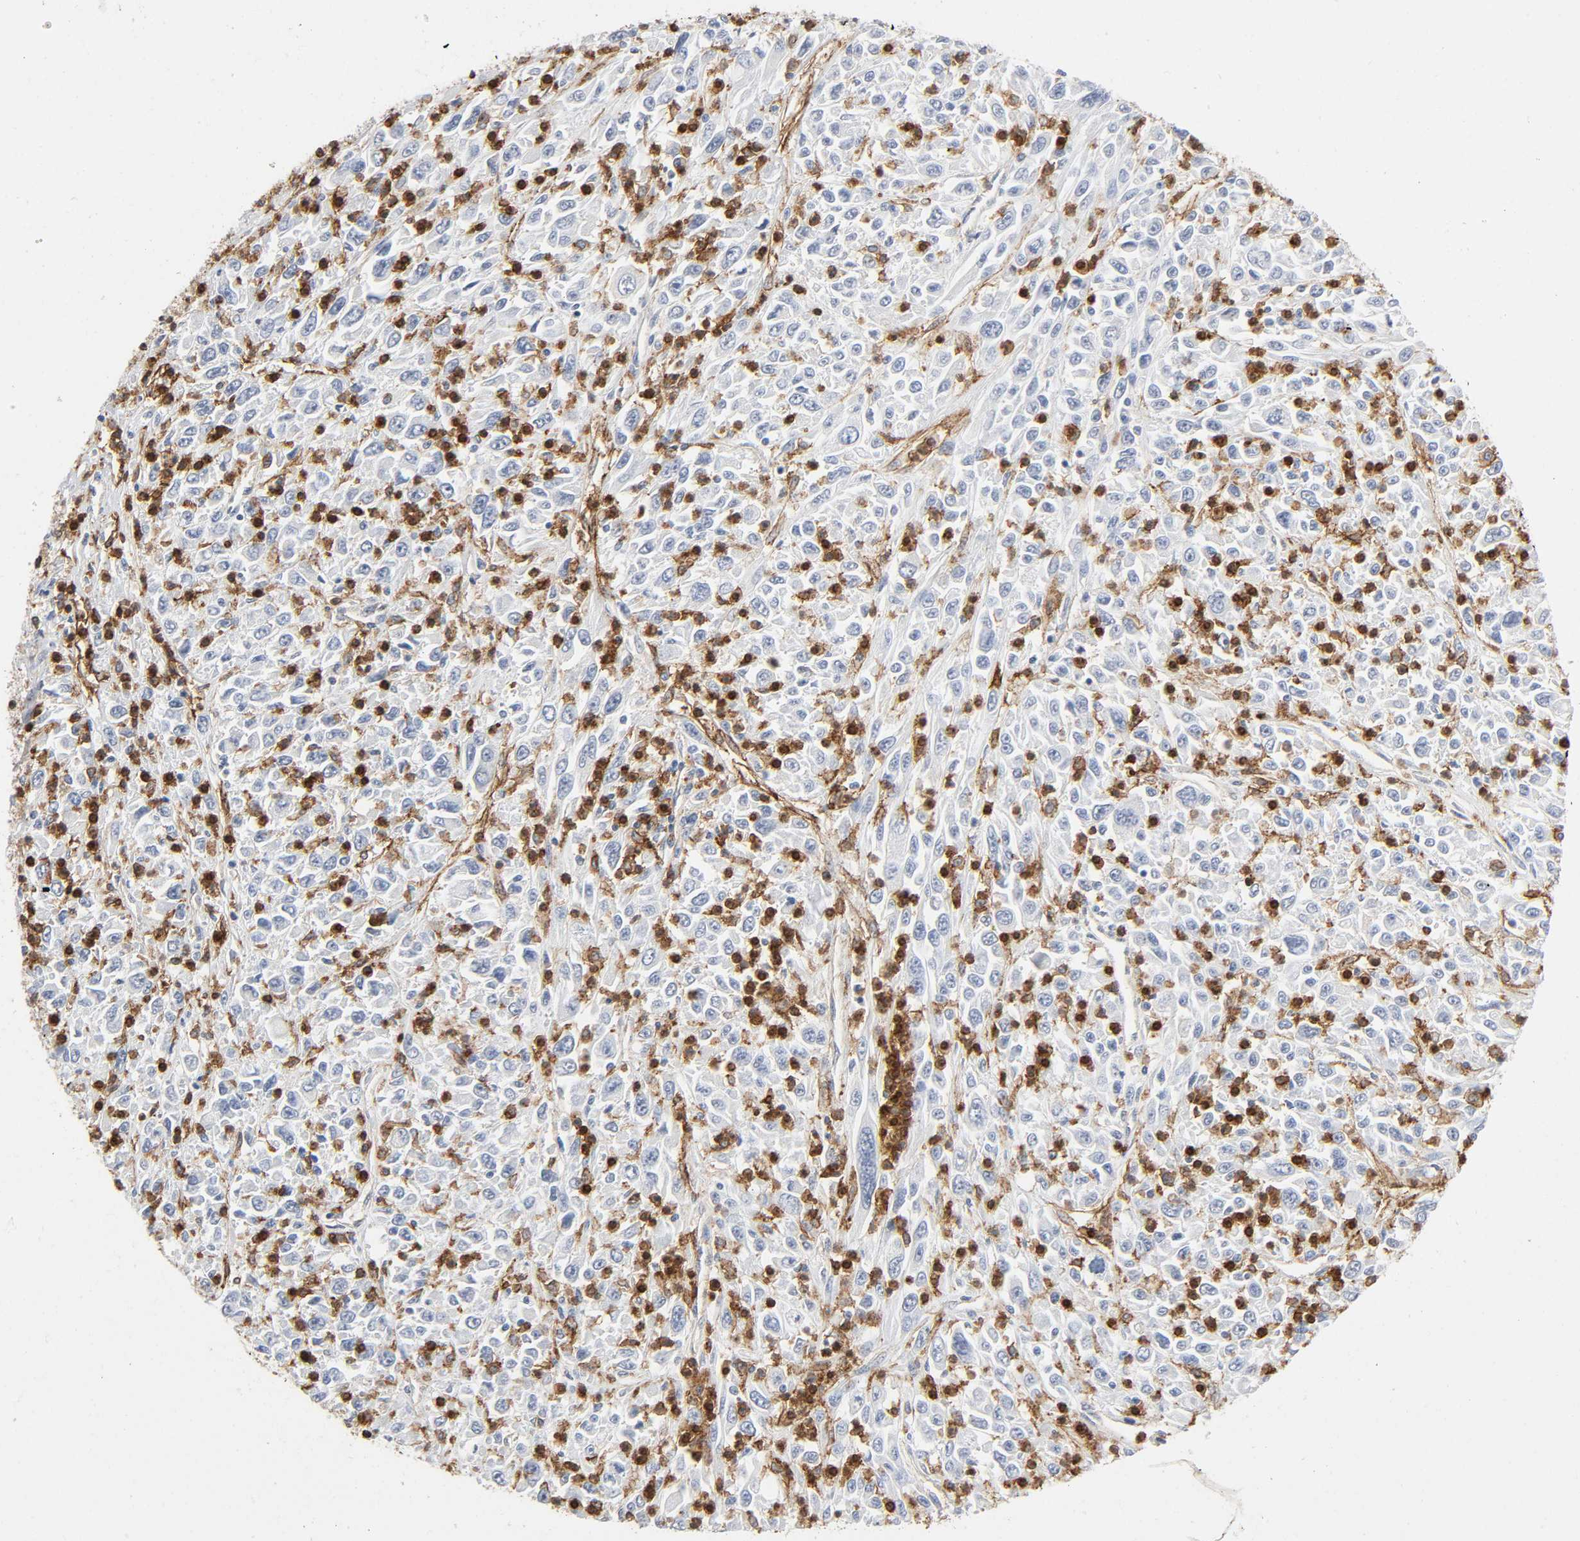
{"staining": {"intensity": "negative", "quantity": "none", "location": "none"}, "tissue": "melanoma", "cell_type": "Tumor cells", "image_type": "cancer", "snomed": [{"axis": "morphology", "description": "Malignant melanoma, Metastatic site"}, {"axis": "topography", "description": "Skin"}], "caption": "IHC of human malignant melanoma (metastatic site) demonstrates no positivity in tumor cells.", "gene": "LYN", "patient": {"sex": "female", "age": 56}}